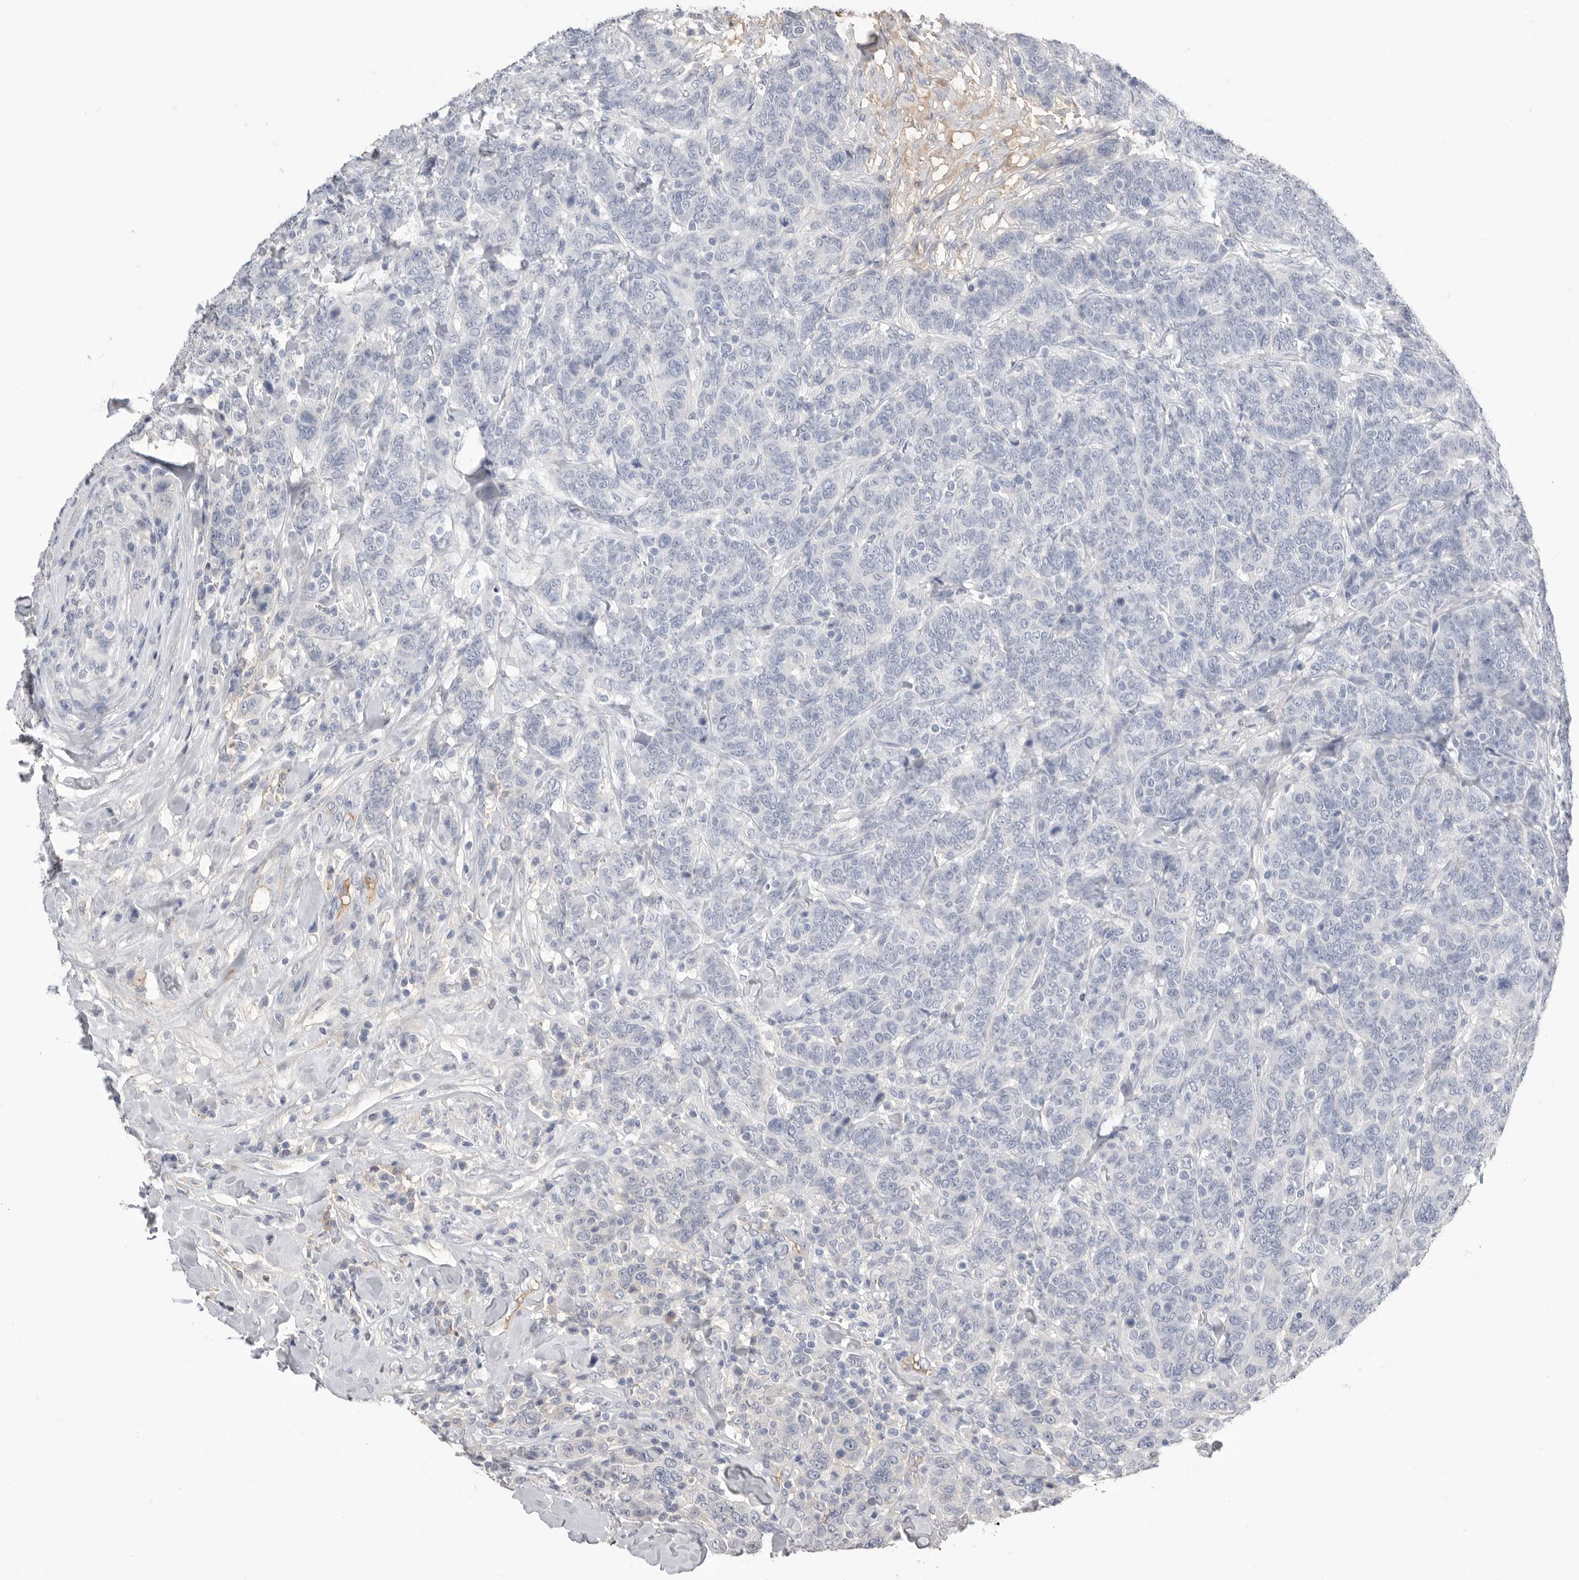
{"staining": {"intensity": "negative", "quantity": "none", "location": "none"}, "tissue": "breast cancer", "cell_type": "Tumor cells", "image_type": "cancer", "snomed": [{"axis": "morphology", "description": "Duct carcinoma"}, {"axis": "topography", "description": "Breast"}], "caption": "Tumor cells are negative for brown protein staining in breast cancer (intraductal carcinoma). Brightfield microscopy of immunohistochemistry (IHC) stained with DAB (brown) and hematoxylin (blue), captured at high magnification.", "gene": "APOA2", "patient": {"sex": "female", "age": 37}}